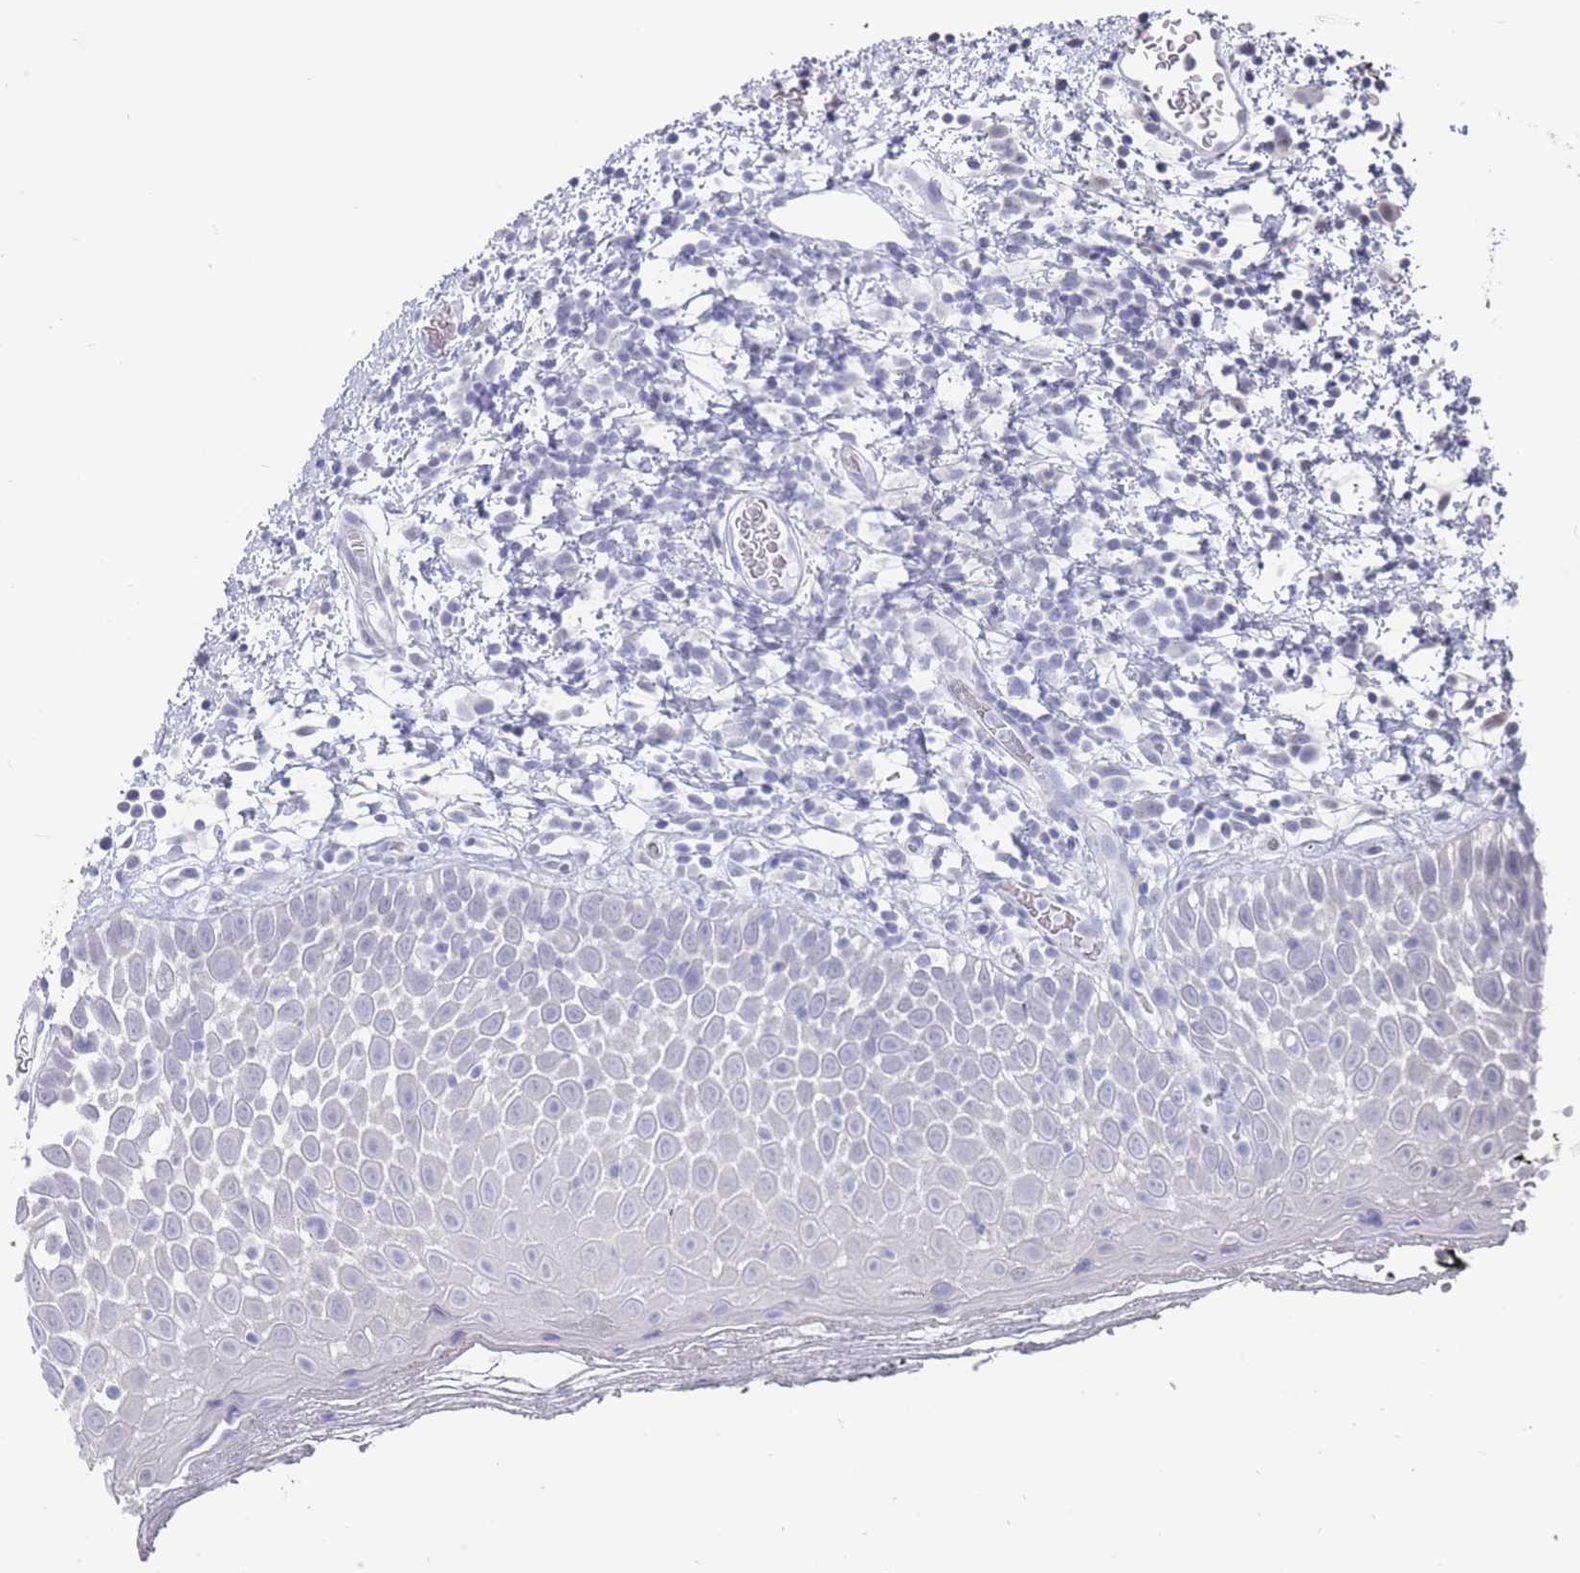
{"staining": {"intensity": "negative", "quantity": "none", "location": "none"}, "tissue": "oral mucosa", "cell_type": "Squamous epithelial cells", "image_type": "normal", "snomed": [{"axis": "morphology", "description": "Normal tissue, NOS"}, {"axis": "morphology", "description": "Squamous cell carcinoma, NOS"}, {"axis": "topography", "description": "Oral tissue"}, {"axis": "topography", "description": "Tounge, NOS"}, {"axis": "topography", "description": "Head-Neck"}], "caption": "Immunohistochemistry photomicrograph of benign oral mucosa: human oral mucosa stained with DAB reveals no significant protein positivity in squamous epithelial cells.", "gene": "CYP51A1", "patient": {"sex": "male", "age": 76}}